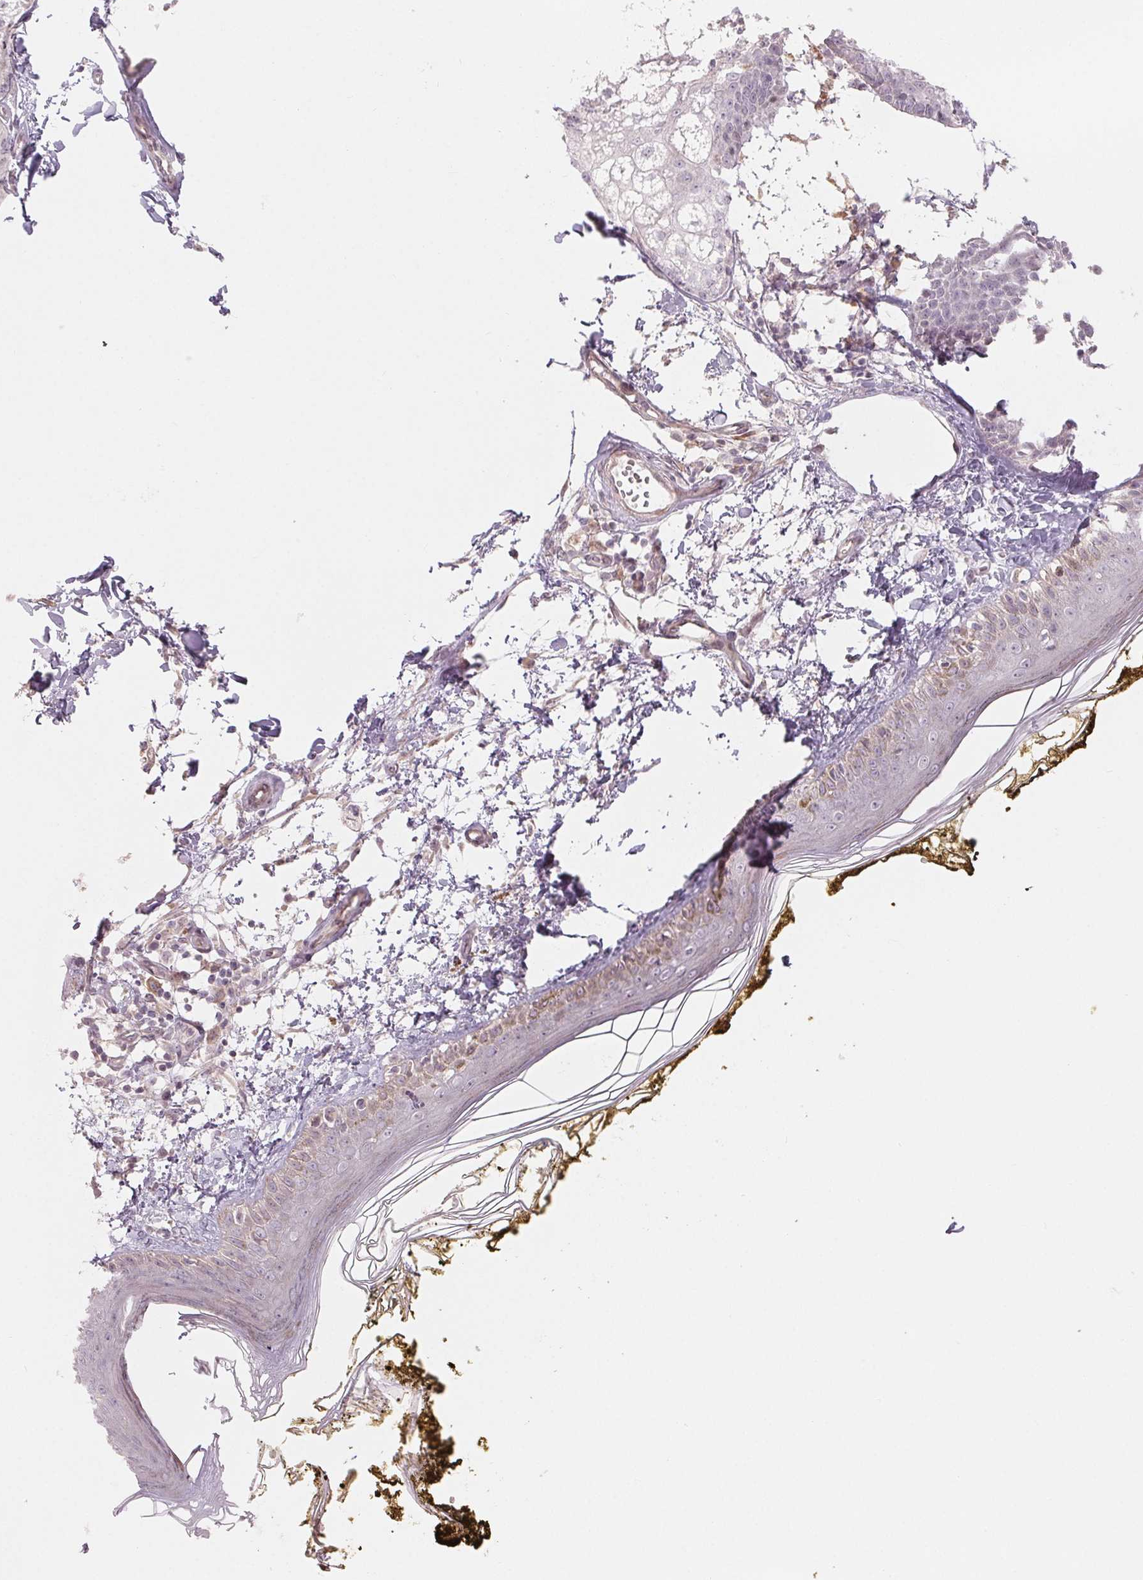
{"staining": {"intensity": "negative", "quantity": "none", "location": "none"}, "tissue": "skin", "cell_type": "Fibroblasts", "image_type": "normal", "snomed": [{"axis": "morphology", "description": "Normal tissue, NOS"}, {"axis": "topography", "description": "Skin"}], "caption": "High power microscopy image of an immunohistochemistry (IHC) photomicrograph of unremarkable skin, revealing no significant positivity in fibroblasts. (DAB immunohistochemistry visualized using brightfield microscopy, high magnification).", "gene": "DENND2C", "patient": {"sex": "male", "age": 76}}